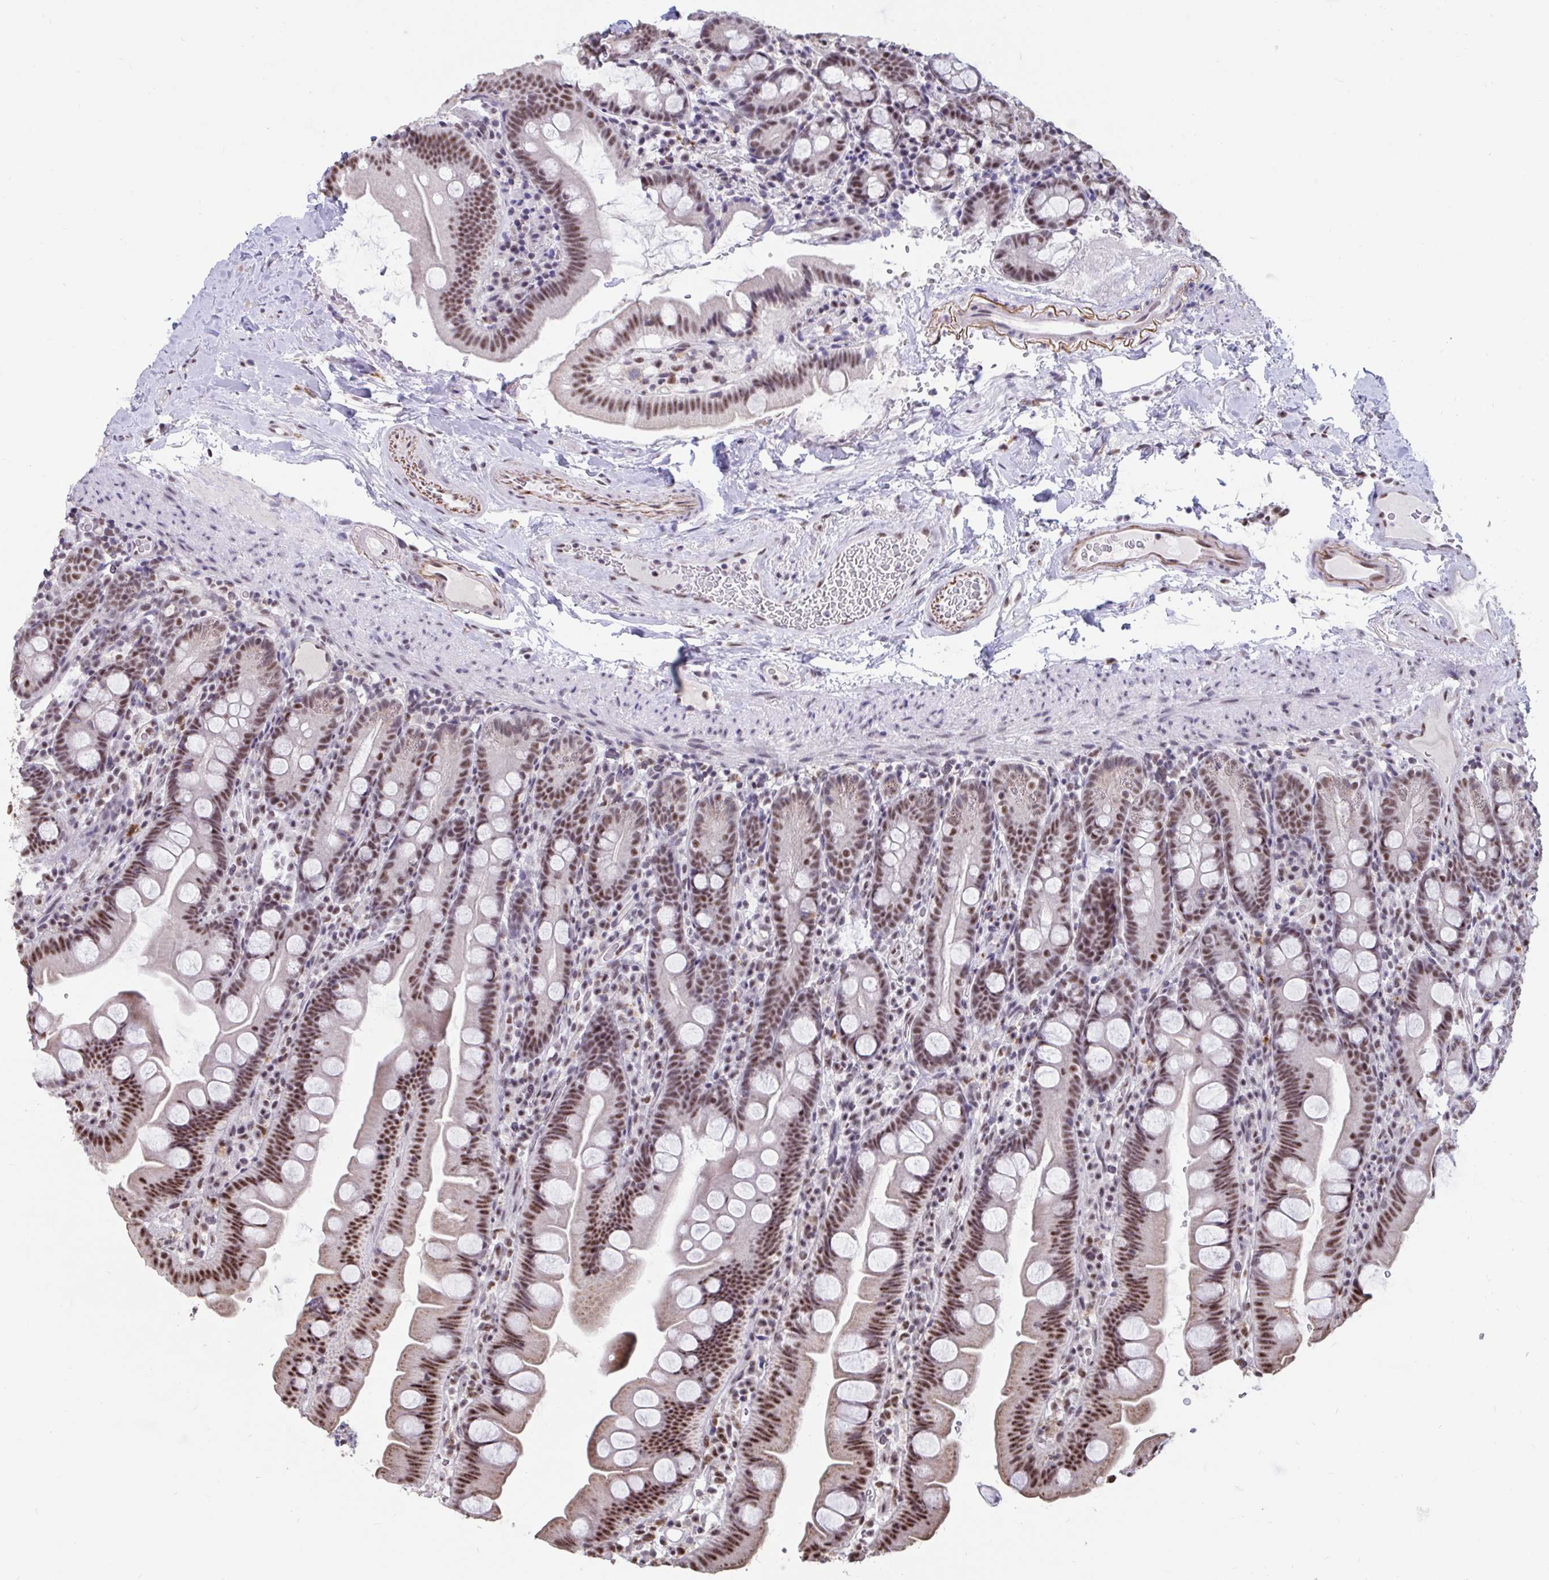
{"staining": {"intensity": "moderate", "quantity": "25%-75%", "location": "nuclear"}, "tissue": "small intestine", "cell_type": "Glandular cells", "image_type": "normal", "snomed": [{"axis": "morphology", "description": "Normal tissue, NOS"}, {"axis": "topography", "description": "Small intestine"}], "caption": "The image reveals staining of normal small intestine, revealing moderate nuclear protein expression (brown color) within glandular cells. (Brightfield microscopy of DAB IHC at high magnification).", "gene": "DDX39A", "patient": {"sex": "female", "age": 68}}